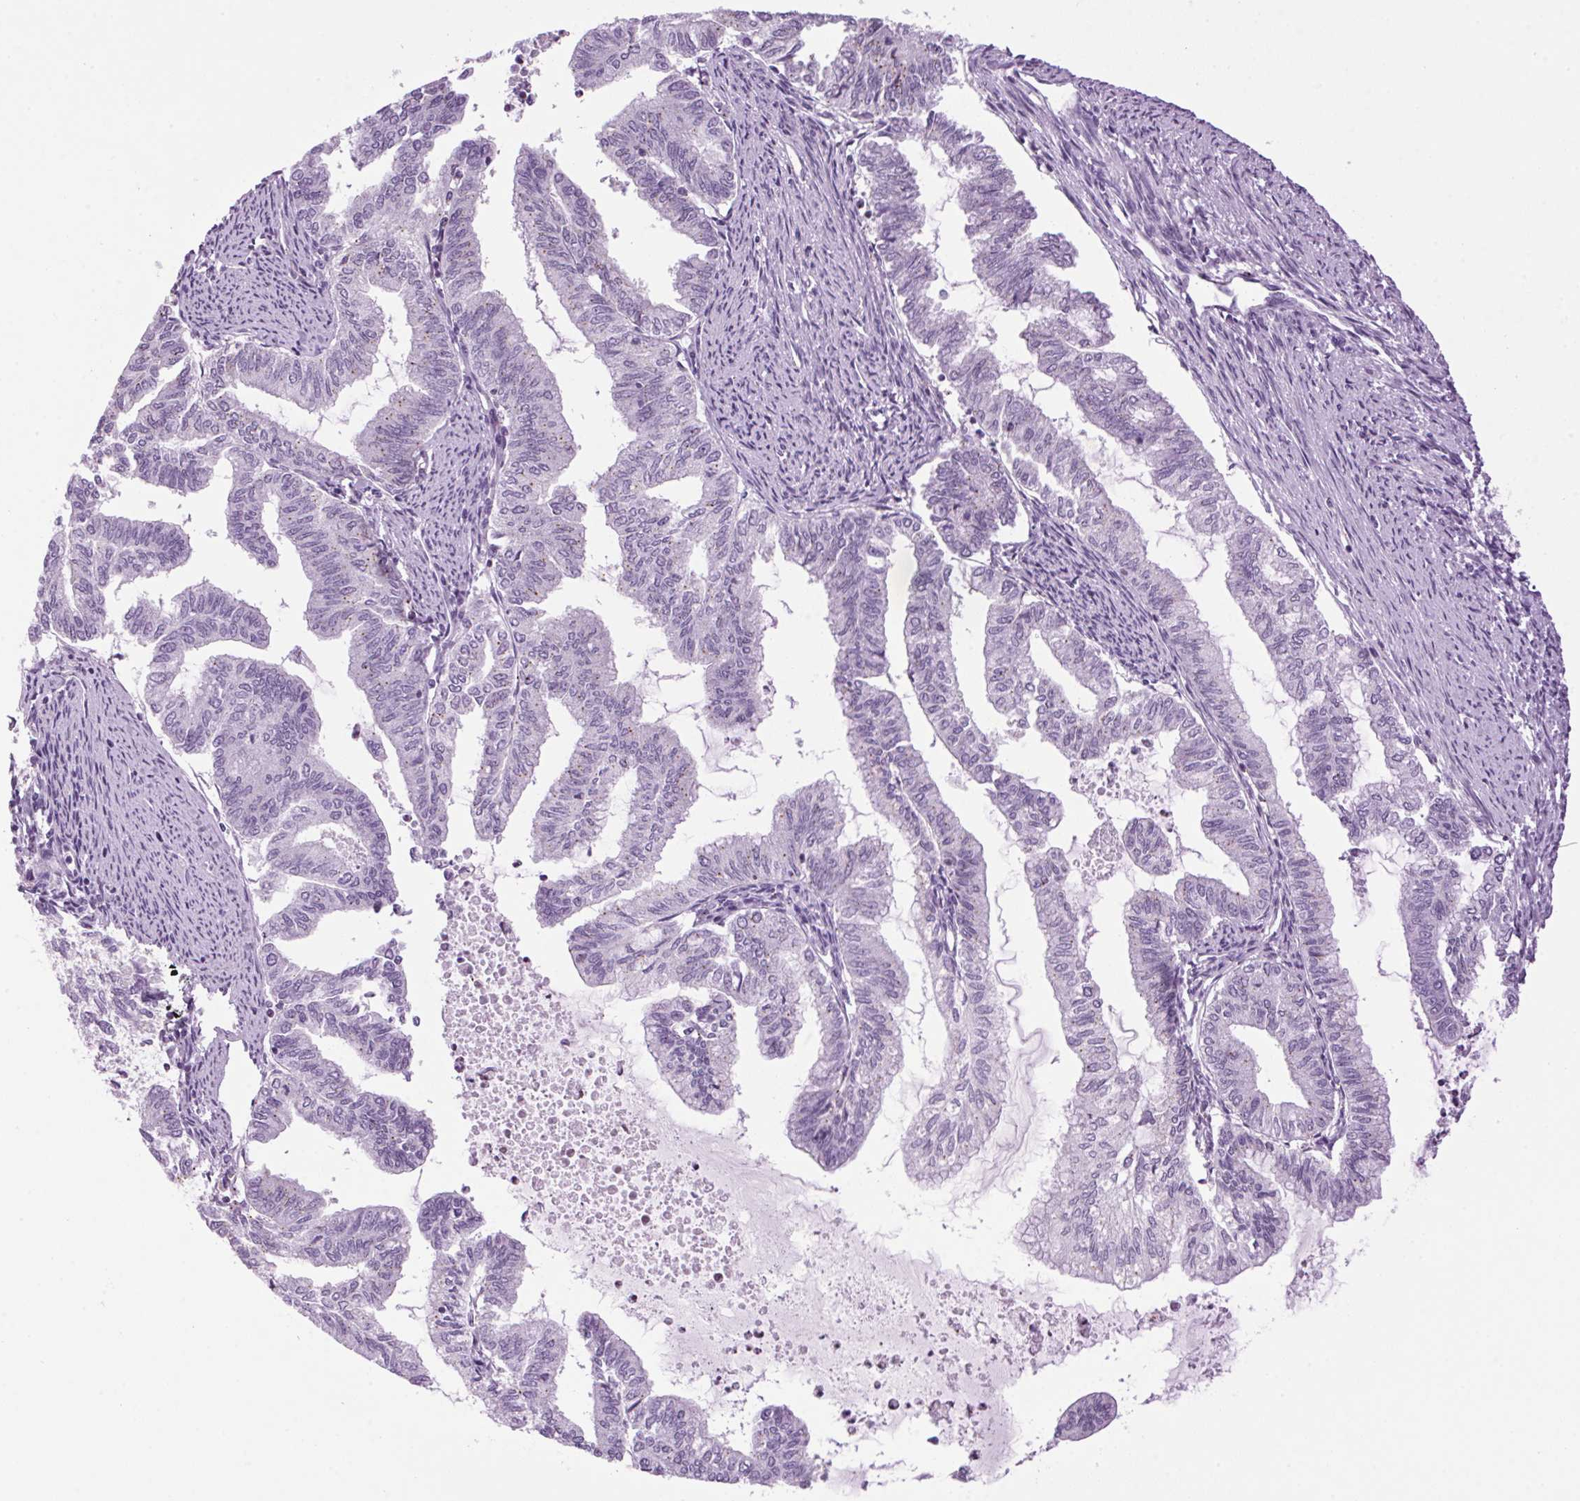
{"staining": {"intensity": "negative", "quantity": "none", "location": "none"}, "tissue": "endometrial cancer", "cell_type": "Tumor cells", "image_type": "cancer", "snomed": [{"axis": "morphology", "description": "Adenocarcinoma, NOS"}, {"axis": "topography", "description": "Endometrium"}], "caption": "An immunohistochemistry (IHC) image of endometrial cancer (adenocarcinoma) is shown. There is no staining in tumor cells of endometrial cancer (adenocarcinoma). (Brightfield microscopy of DAB (3,3'-diaminobenzidine) immunohistochemistry at high magnification).", "gene": "TMEM88B", "patient": {"sex": "female", "age": 79}}